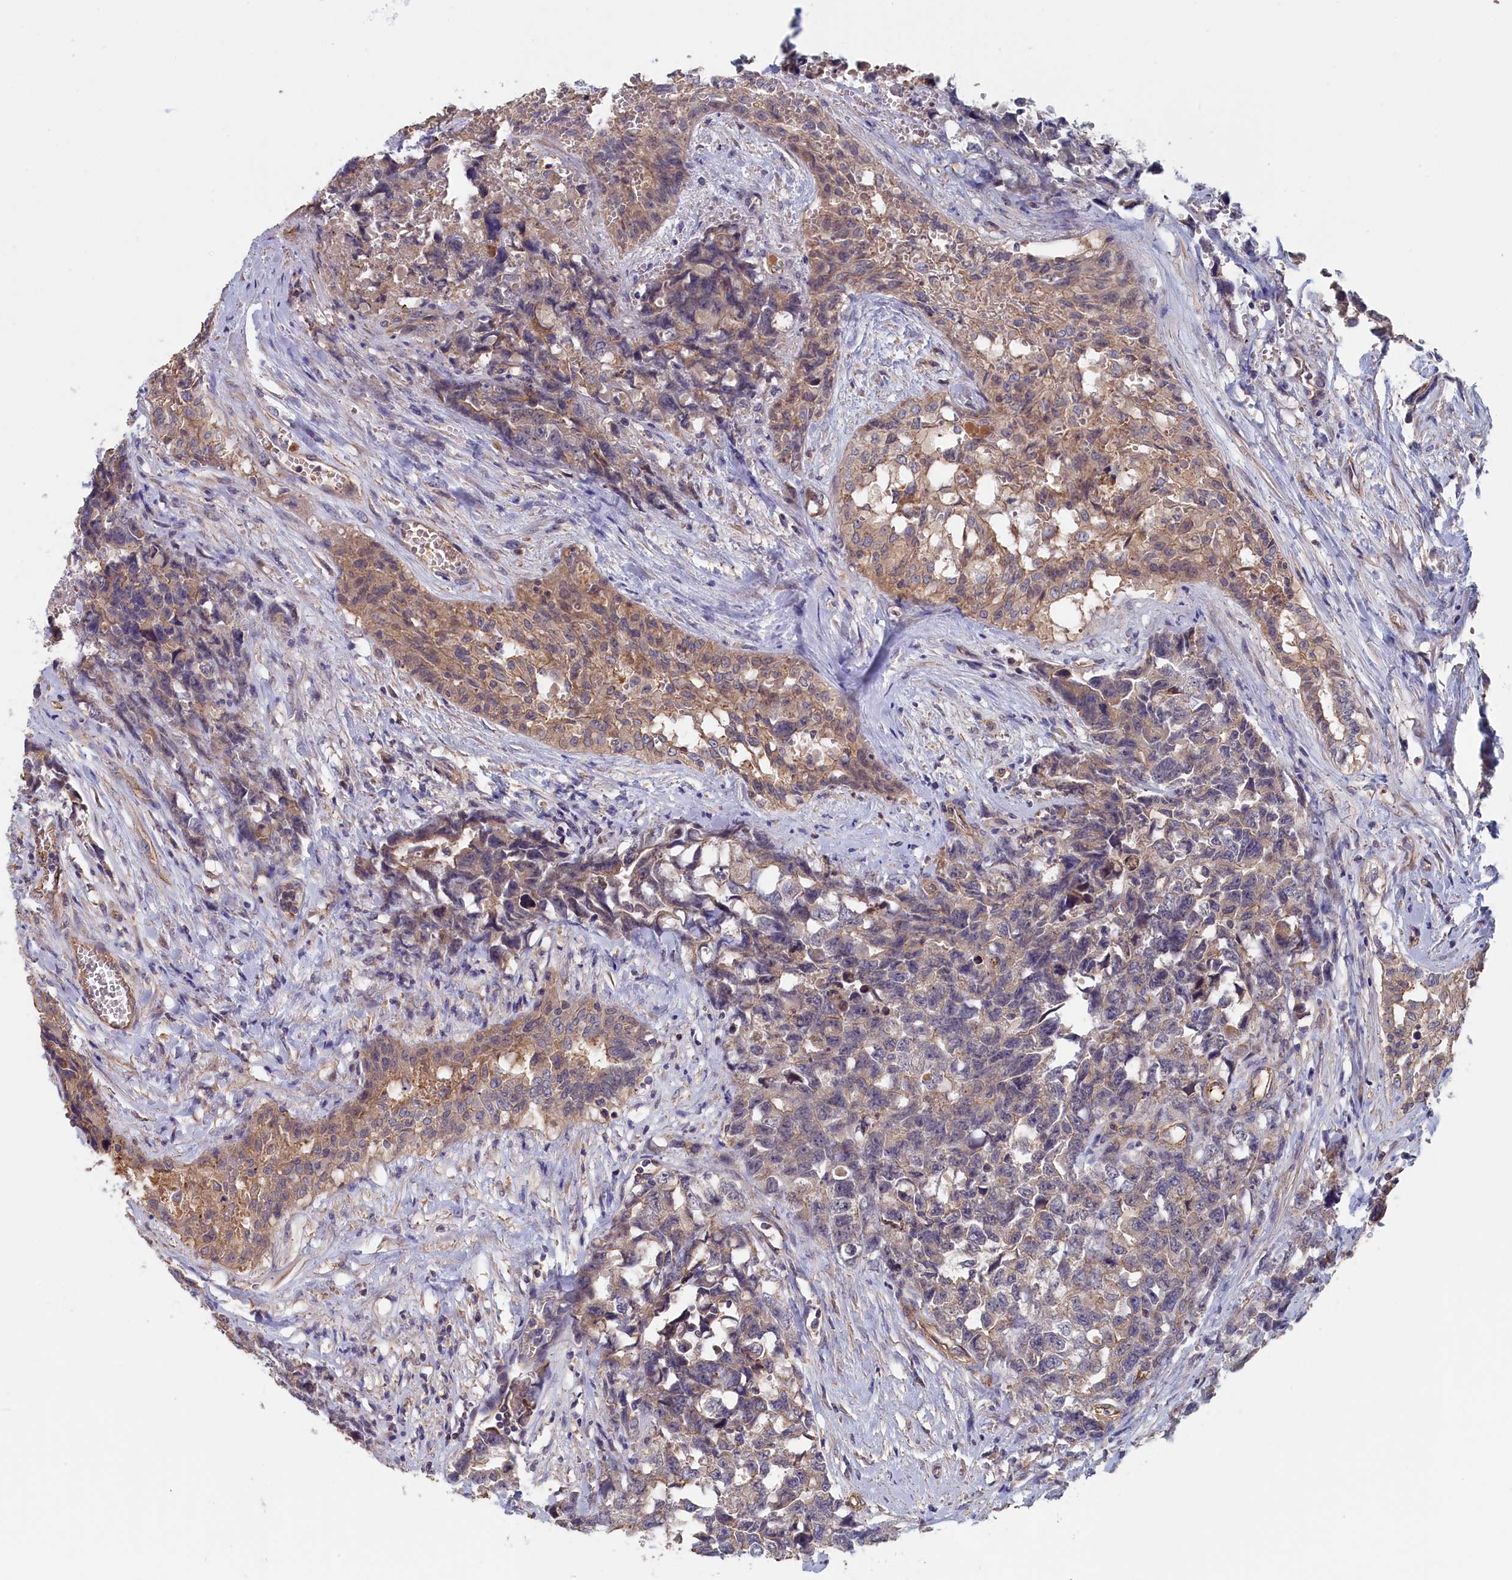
{"staining": {"intensity": "moderate", "quantity": "<25%", "location": "cytoplasmic/membranous"}, "tissue": "testis cancer", "cell_type": "Tumor cells", "image_type": "cancer", "snomed": [{"axis": "morphology", "description": "Carcinoma, Embryonal, NOS"}, {"axis": "topography", "description": "Testis"}], "caption": "Immunohistochemistry of testis cancer (embryonal carcinoma) displays low levels of moderate cytoplasmic/membranous positivity in about <25% of tumor cells. Nuclei are stained in blue.", "gene": "ANKRD2", "patient": {"sex": "male", "age": 31}}